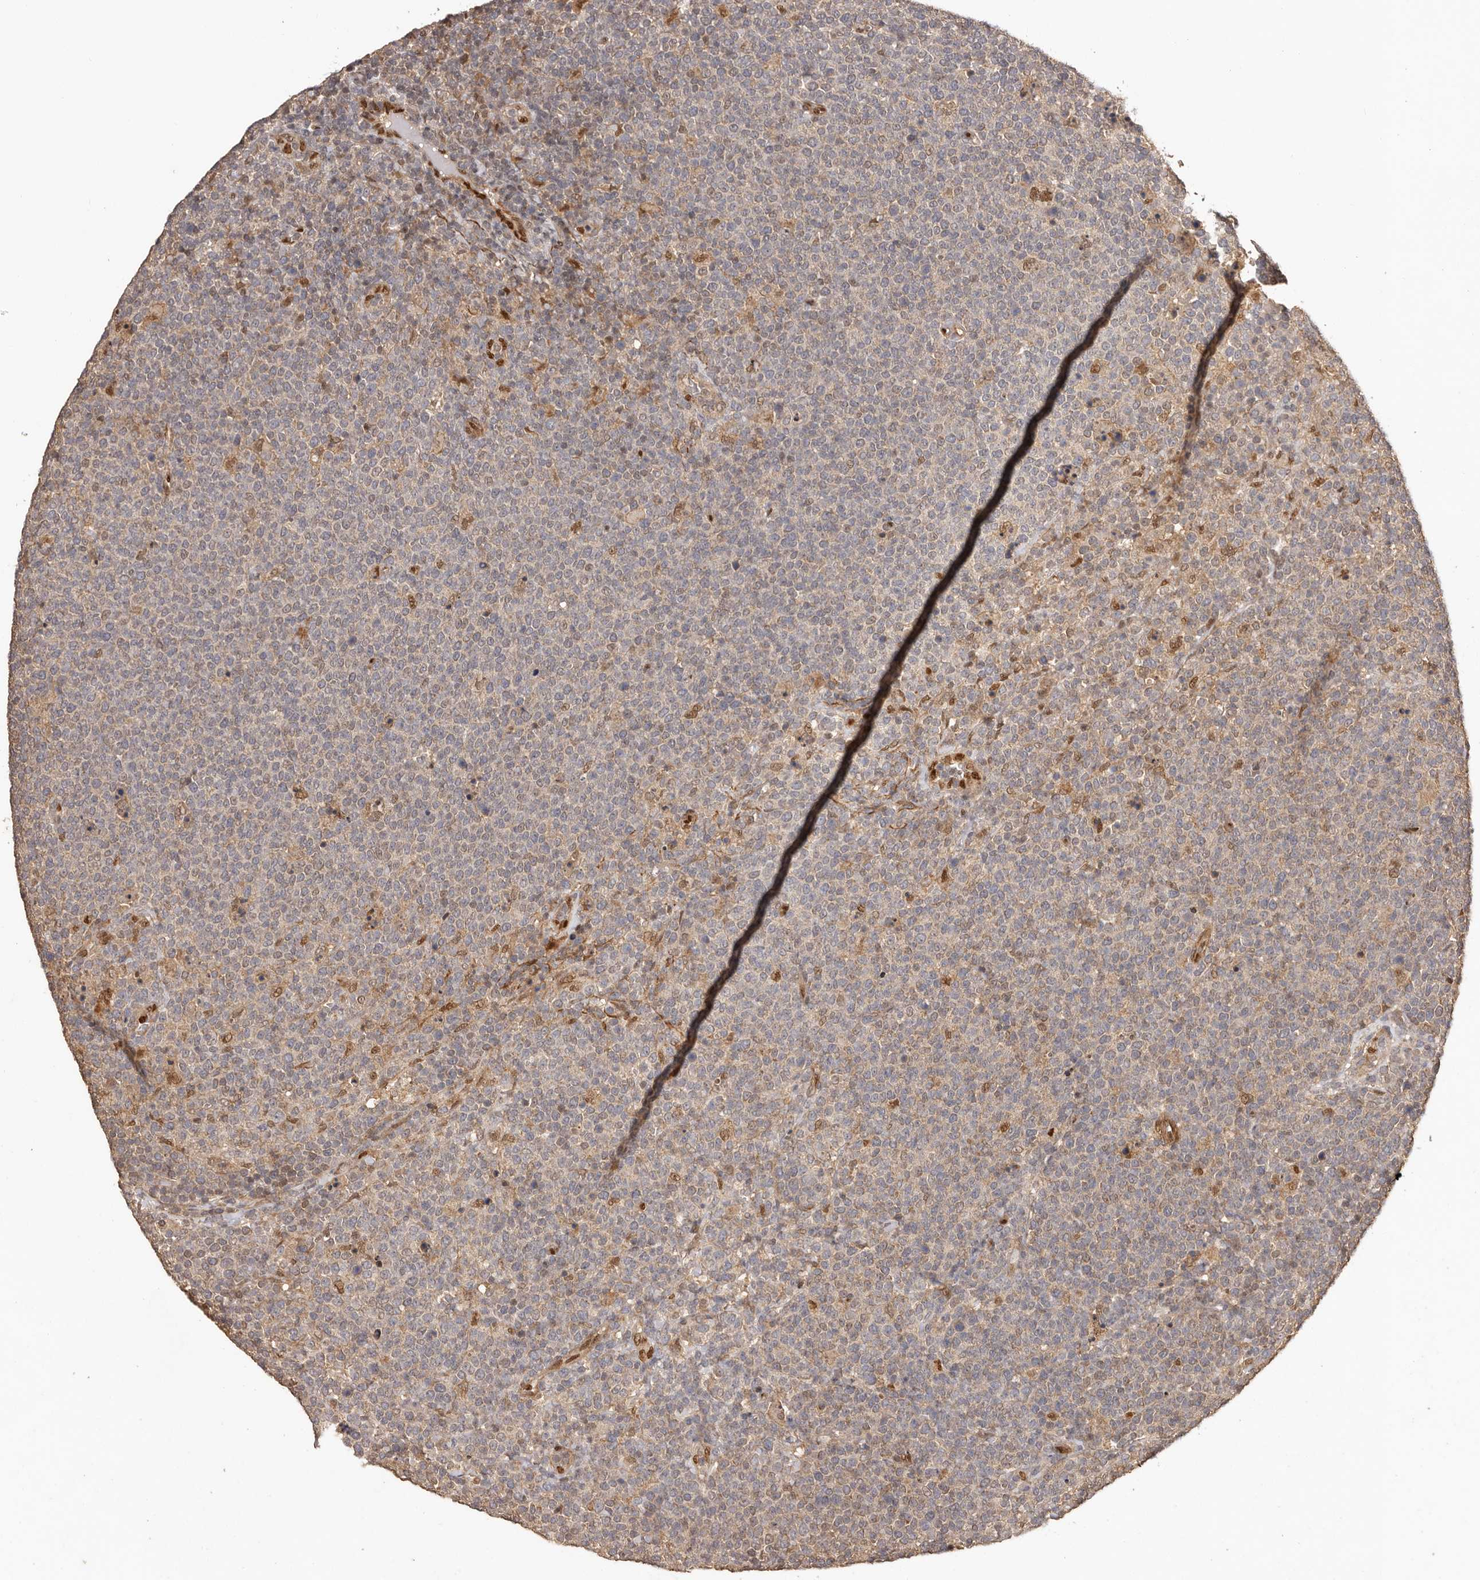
{"staining": {"intensity": "negative", "quantity": "none", "location": "none"}, "tissue": "lymphoma", "cell_type": "Tumor cells", "image_type": "cancer", "snomed": [{"axis": "morphology", "description": "Malignant lymphoma, non-Hodgkin's type, High grade"}, {"axis": "topography", "description": "Lymph node"}], "caption": "IHC image of human high-grade malignant lymphoma, non-Hodgkin's type stained for a protein (brown), which displays no positivity in tumor cells. The staining is performed using DAB (3,3'-diaminobenzidine) brown chromogen with nuclei counter-stained in using hematoxylin.", "gene": "UBR2", "patient": {"sex": "male", "age": 61}}